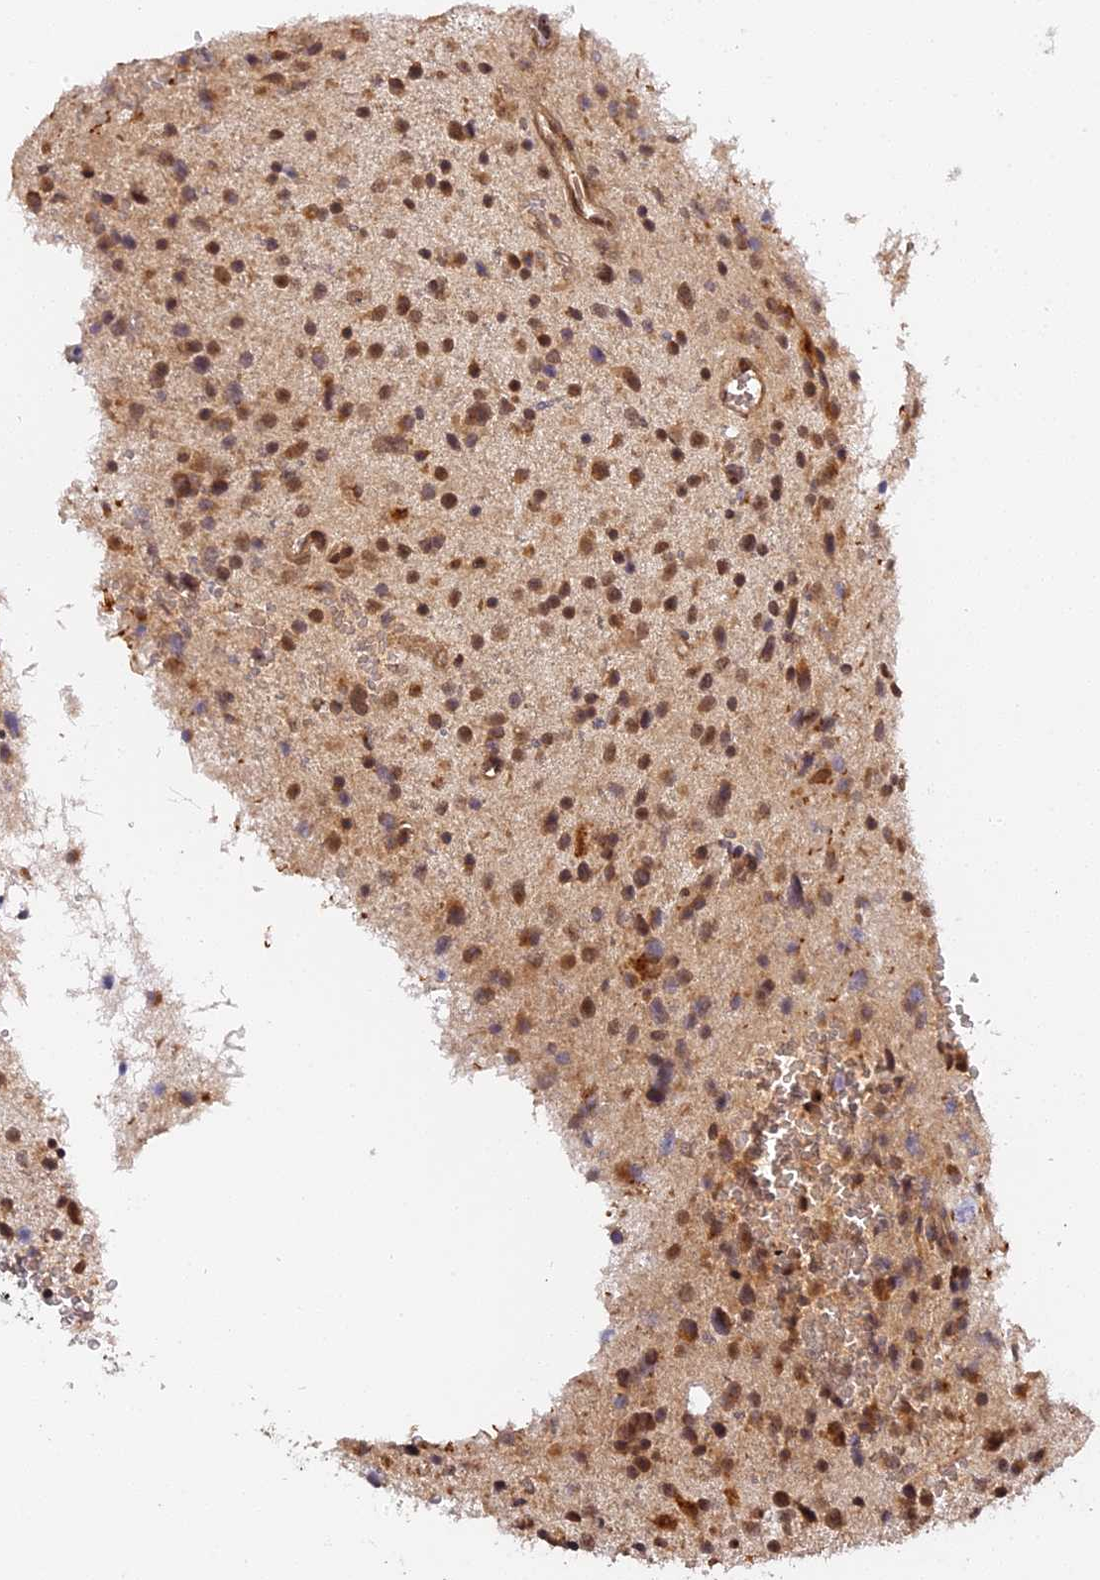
{"staining": {"intensity": "moderate", "quantity": ">75%", "location": "cytoplasmic/membranous,nuclear"}, "tissue": "glioma", "cell_type": "Tumor cells", "image_type": "cancer", "snomed": [{"axis": "morphology", "description": "Glioma, malignant, Low grade"}, {"axis": "topography", "description": "Brain"}], "caption": "Immunohistochemical staining of human glioma displays medium levels of moderate cytoplasmic/membranous and nuclear protein staining in approximately >75% of tumor cells. (DAB IHC, brown staining for protein, blue staining for nuclei).", "gene": "IMPACT", "patient": {"sex": "female", "age": 37}}